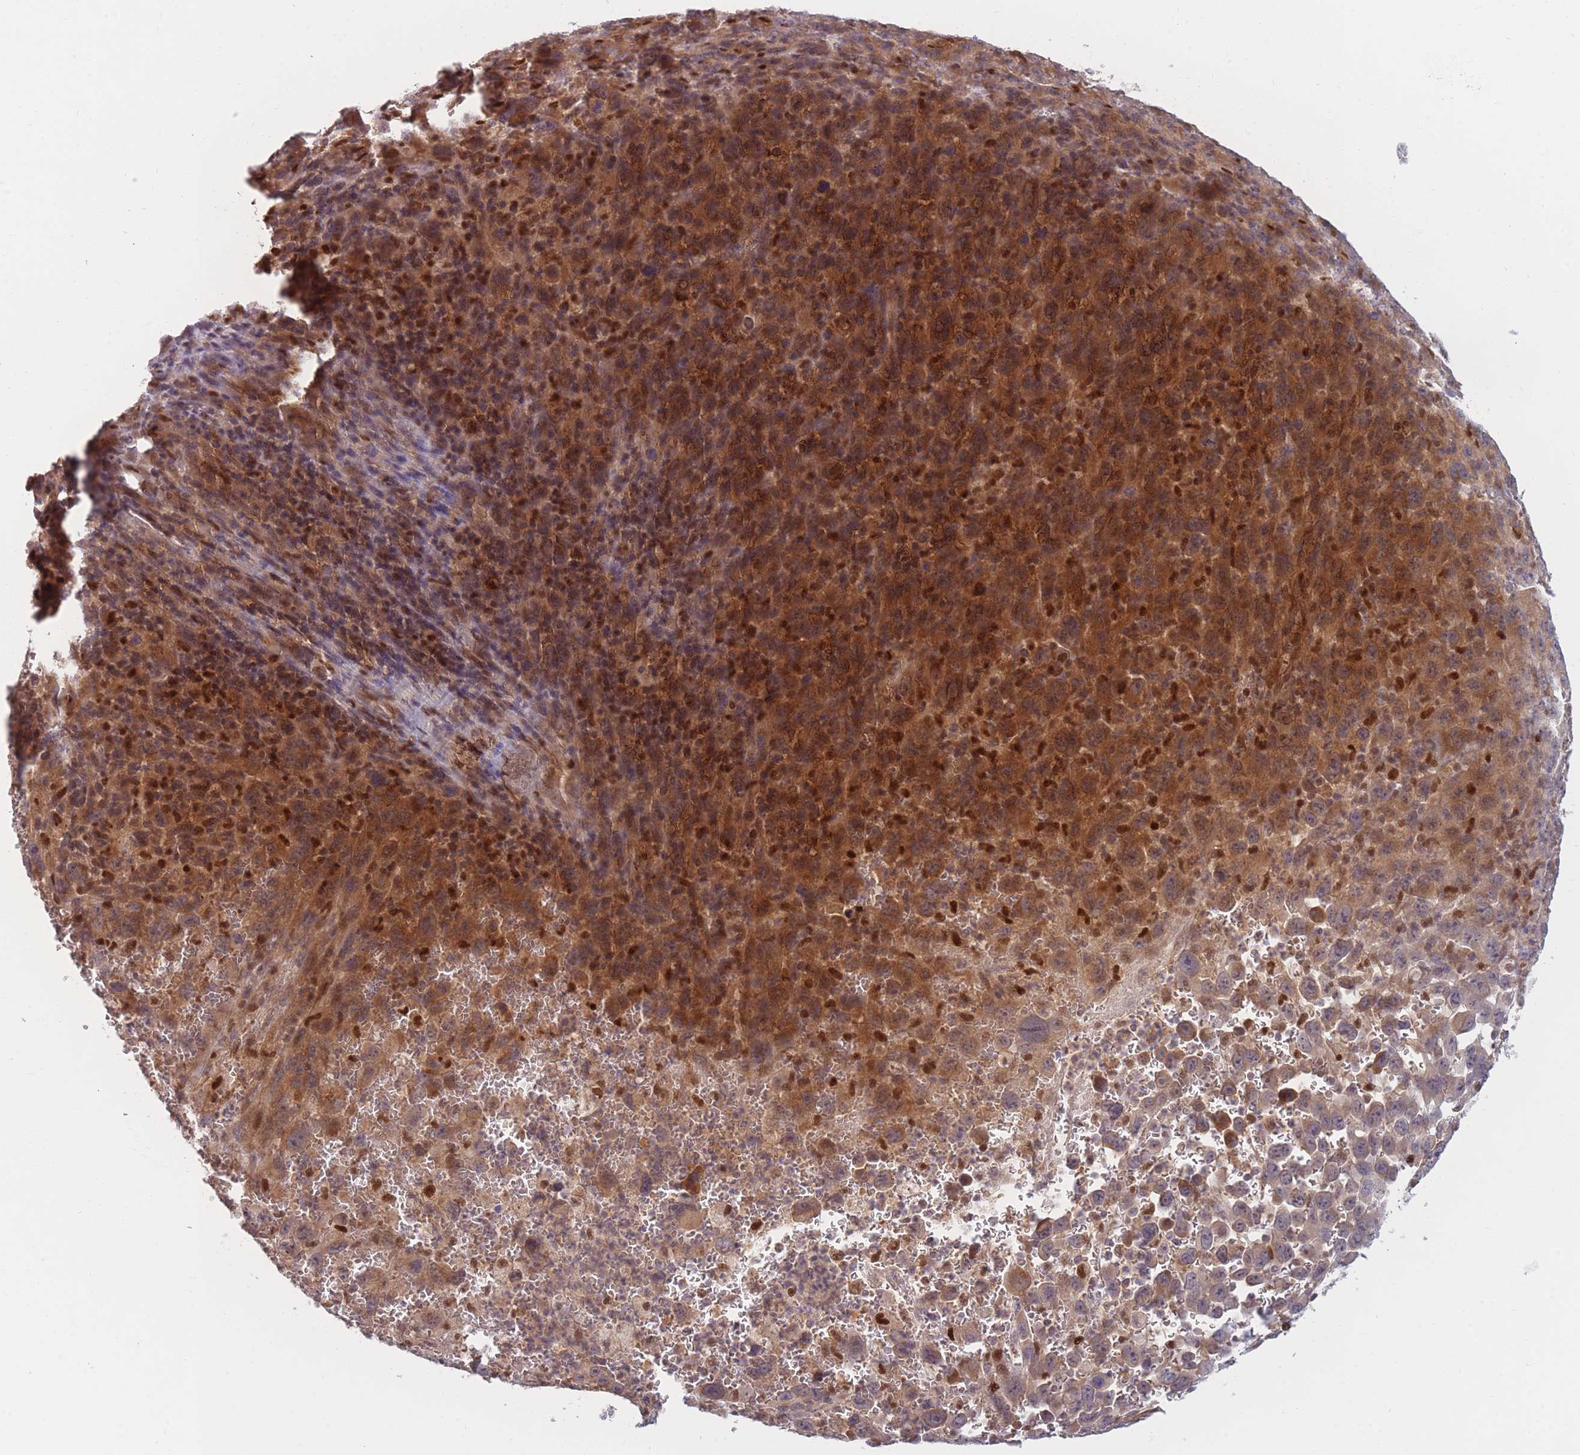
{"staining": {"intensity": "moderate", "quantity": "25%-75%", "location": "cytoplasmic/membranous"}, "tissue": "melanoma", "cell_type": "Tumor cells", "image_type": "cancer", "snomed": [{"axis": "morphology", "description": "Malignant melanoma, Metastatic site"}, {"axis": "topography", "description": "Skin"}], "caption": "DAB (3,3'-diaminobenzidine) immunohistochemical staining of melanoma demonstrates moderate cytoplasmic/membranous protein staining in approximately 25%-75% of tumor cells. The protein of interest is shown in brown color, while the nuclei are stained blue.", "gene": "FAM153A", "patient": {"sex": "female", "age": 56}}